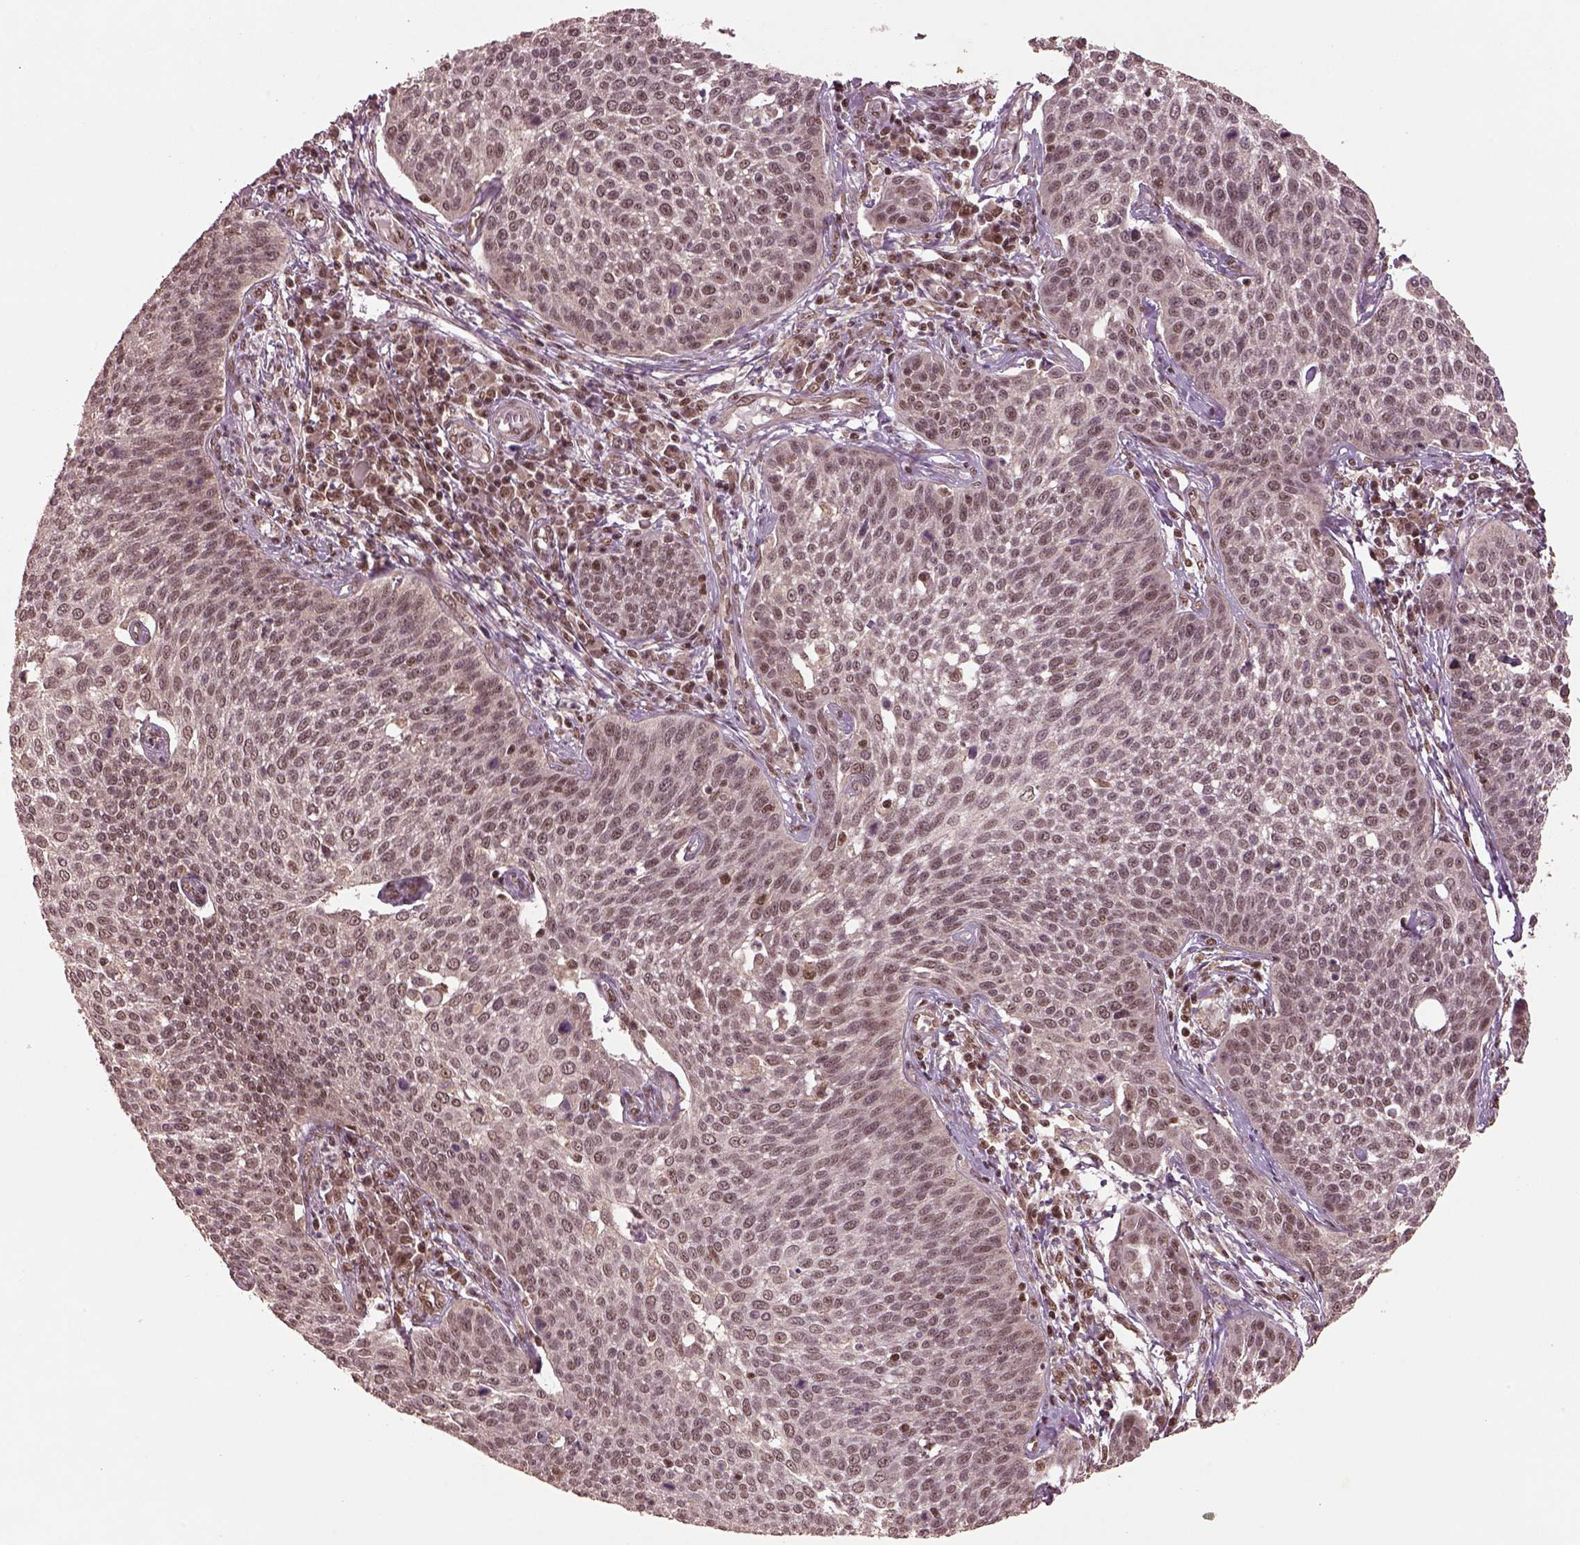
{"staining": {"intensity": "weak", "quantity": ">75%", "location": "nuclear"}, "tissue": "cervical cancer", "cell_type": "Tumor cells", "image_type": "cancer", "snomed": [{"axis": "morphology", "description": "Squamous cell carcinoma, NOS"}, {"axis": "topography", "description": "Cervix"}], "caption": "Protein expression analysis of squamous cell carcinoma (cervical) shows weak nuclear staining in approximately >75% of tumor cells. (IHC, brightfield microscopy, high magnification).", "gene": "BRD9", "patient": {"sex": "female", "age": 34}}